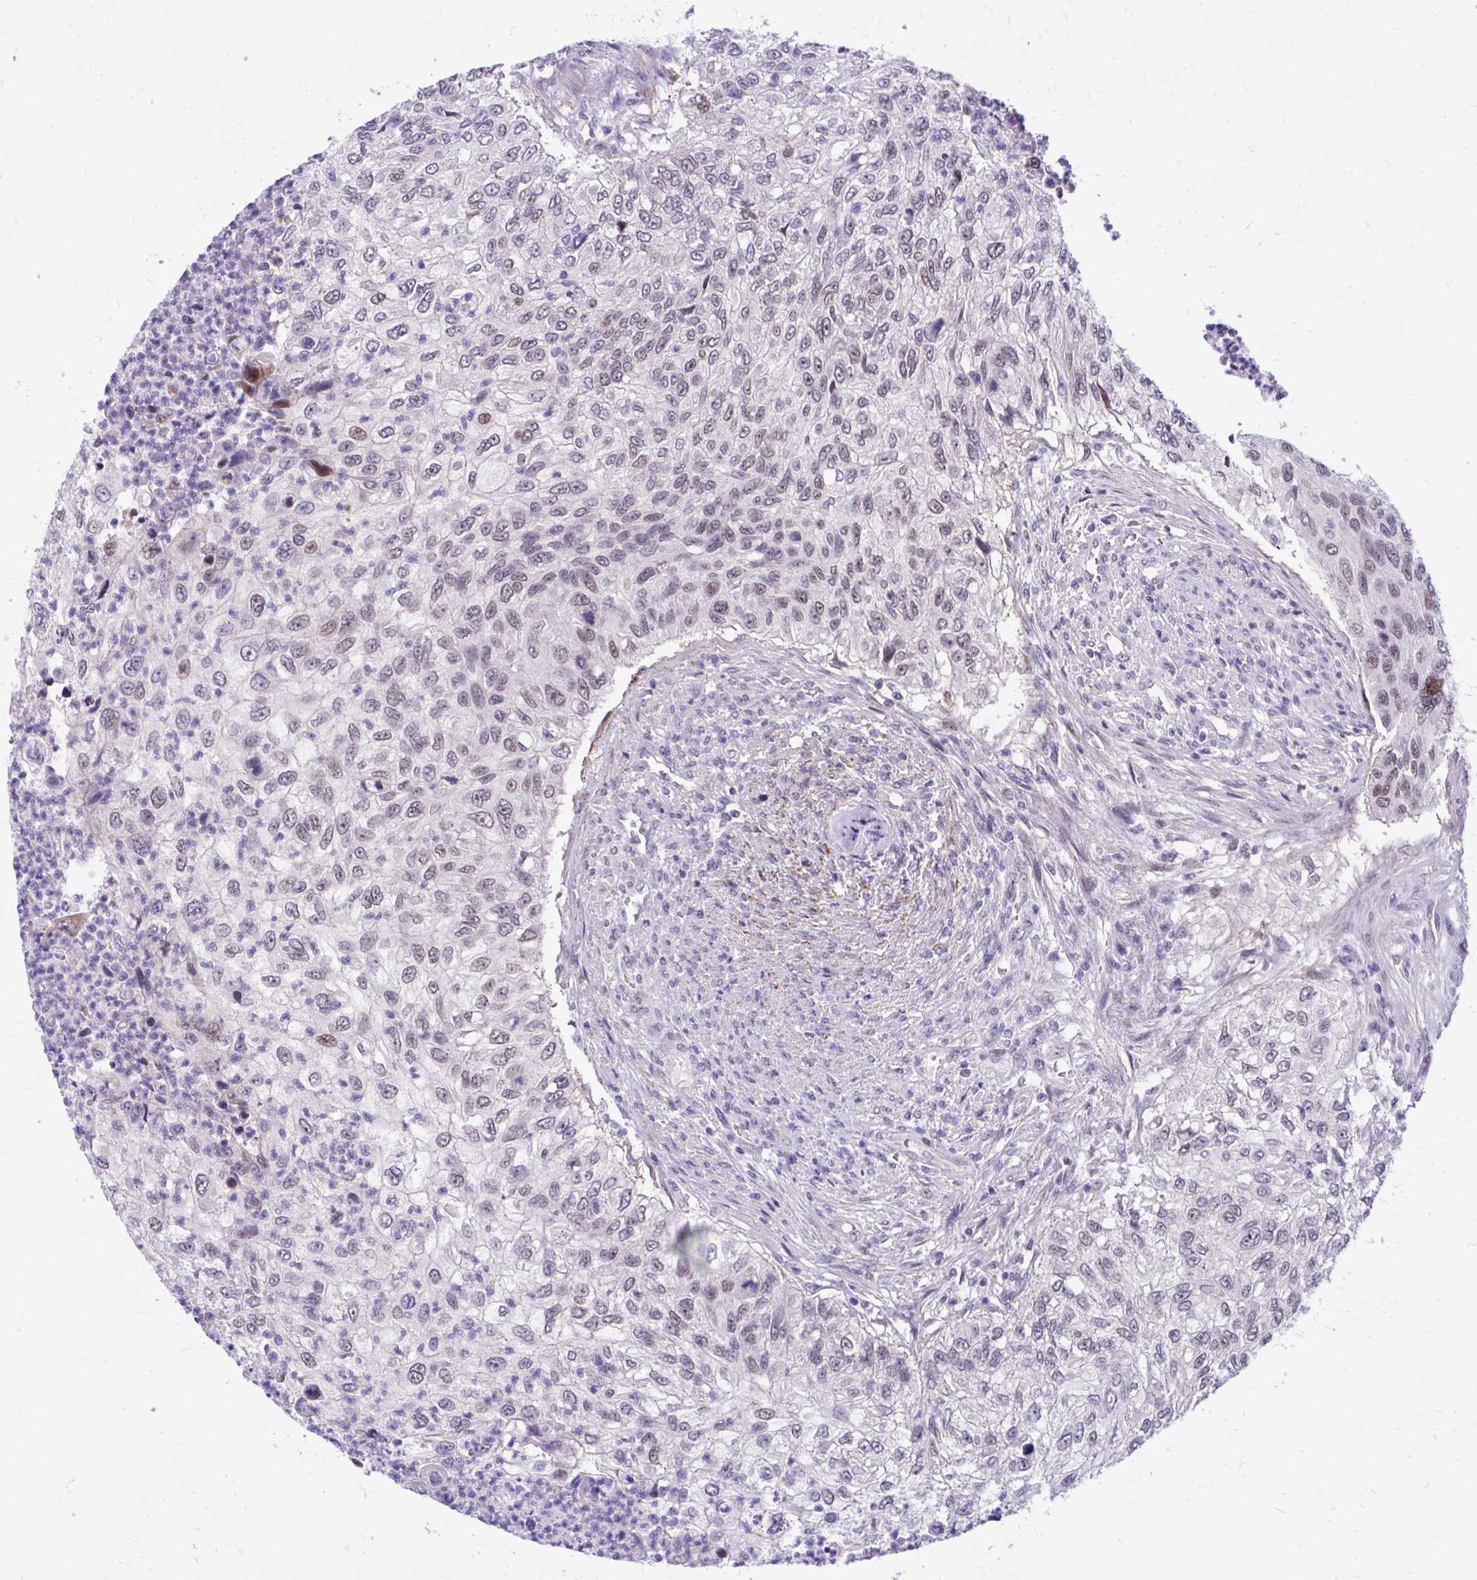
{"staining": {"intensity": "weak", "quantity": ">75%", "location": "nuclear"}, "tissue": "urothelial cancer", "cell_type": "Tumor cells", "image_type": "cancer", "snomed": [{"axis": "morphology", "description": "Urothelial carcinoma, High grade"}, {"axis": "topography", "description": "Urinary bladder"}], "caption": "DAB (3,3'-diaminobenzidine) immunohistochemical staining of urothelial carcinoma (high-grade) shows weak nuclear protein positivity in approximately >75% of tumor cells.", "gene": "ZBTB25", "patient": {"sex": "female", "age": 60}}